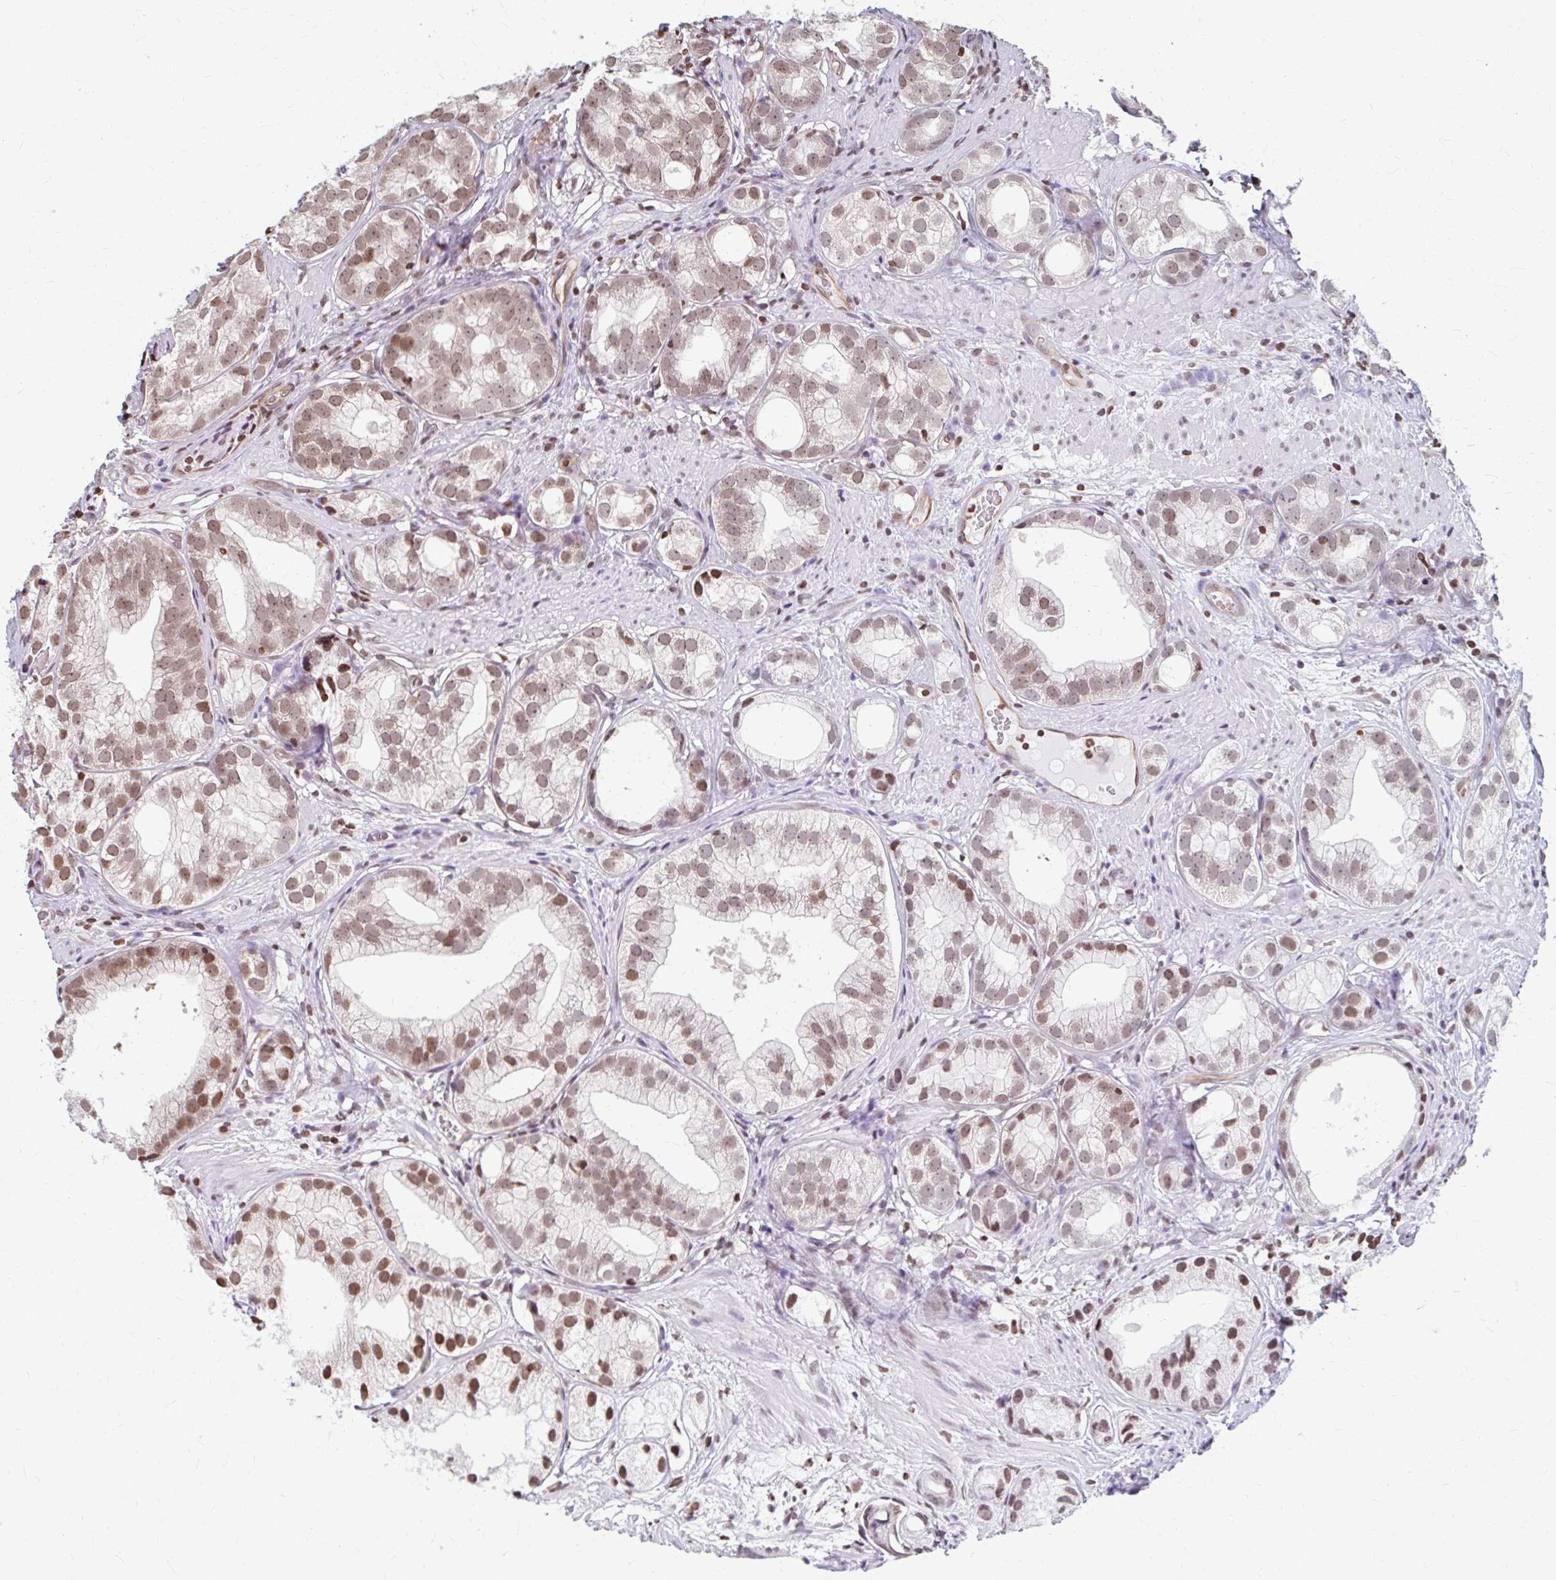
{"staining": {"intensity": "moderate", "quantity": ">75%", "location": "nuclear"}, "tissue": "prostate cancer", "cell_type": "Tumor cells", "image_type": "cancer", "snomed": [{"axis": "morphology", "description": "Adenocarcinoma, High grade"}, {"axis": "topography", "description": "Prostate"}], "caption": "Immunohistochemical staining of high-grade adenocarcinoma (prostate) displays moderate nuclear protein positivity in approximately >75% of tumor cells. Immunohistochemistry stains the protein of interest in brown and the nuclei are stained blue.", "gene": "ORC3", "patient": {"sex": "male", "age": 82}}